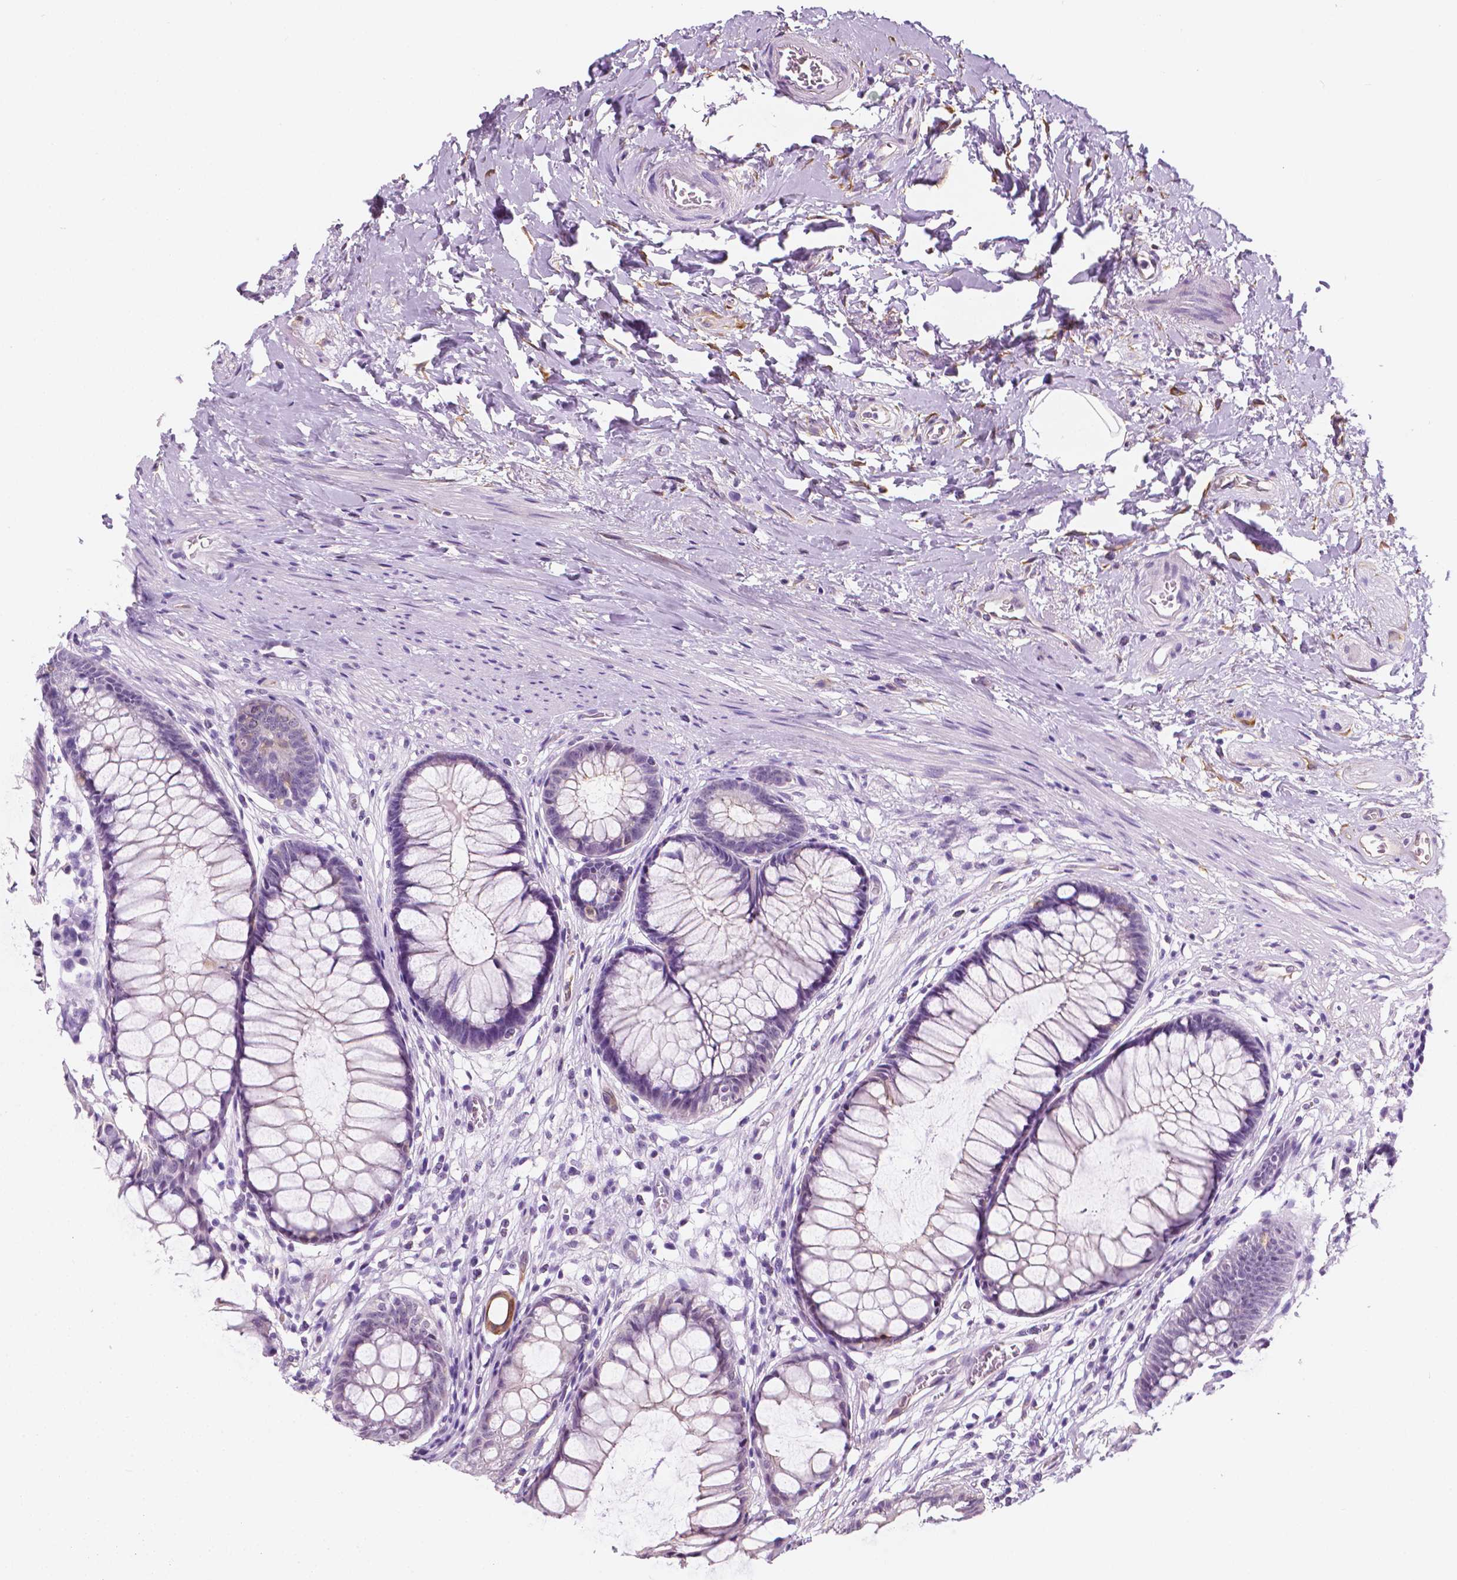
{"staining": {"intensity": "negative", "quantity": "none", "location": "none"}, "tissue": "rectum", "cell_type": "Glandular cells", "image_type": "normal", "snomed": [{"axis": "morphology", "description": "Normal tissue, NOS"}, {"axis": "topography", "description": "Smooth muscle"}, {"axis": "topography", "description": "Rectum"}], "caption": "This is a image of immunohistochemistry staining of unremarkable rectum, which shows no staining in glandular cells. (DAB immunohistochemistry, high magnification).", "gene": "PPL", "patient": {"sex": "male", "age": 53}}